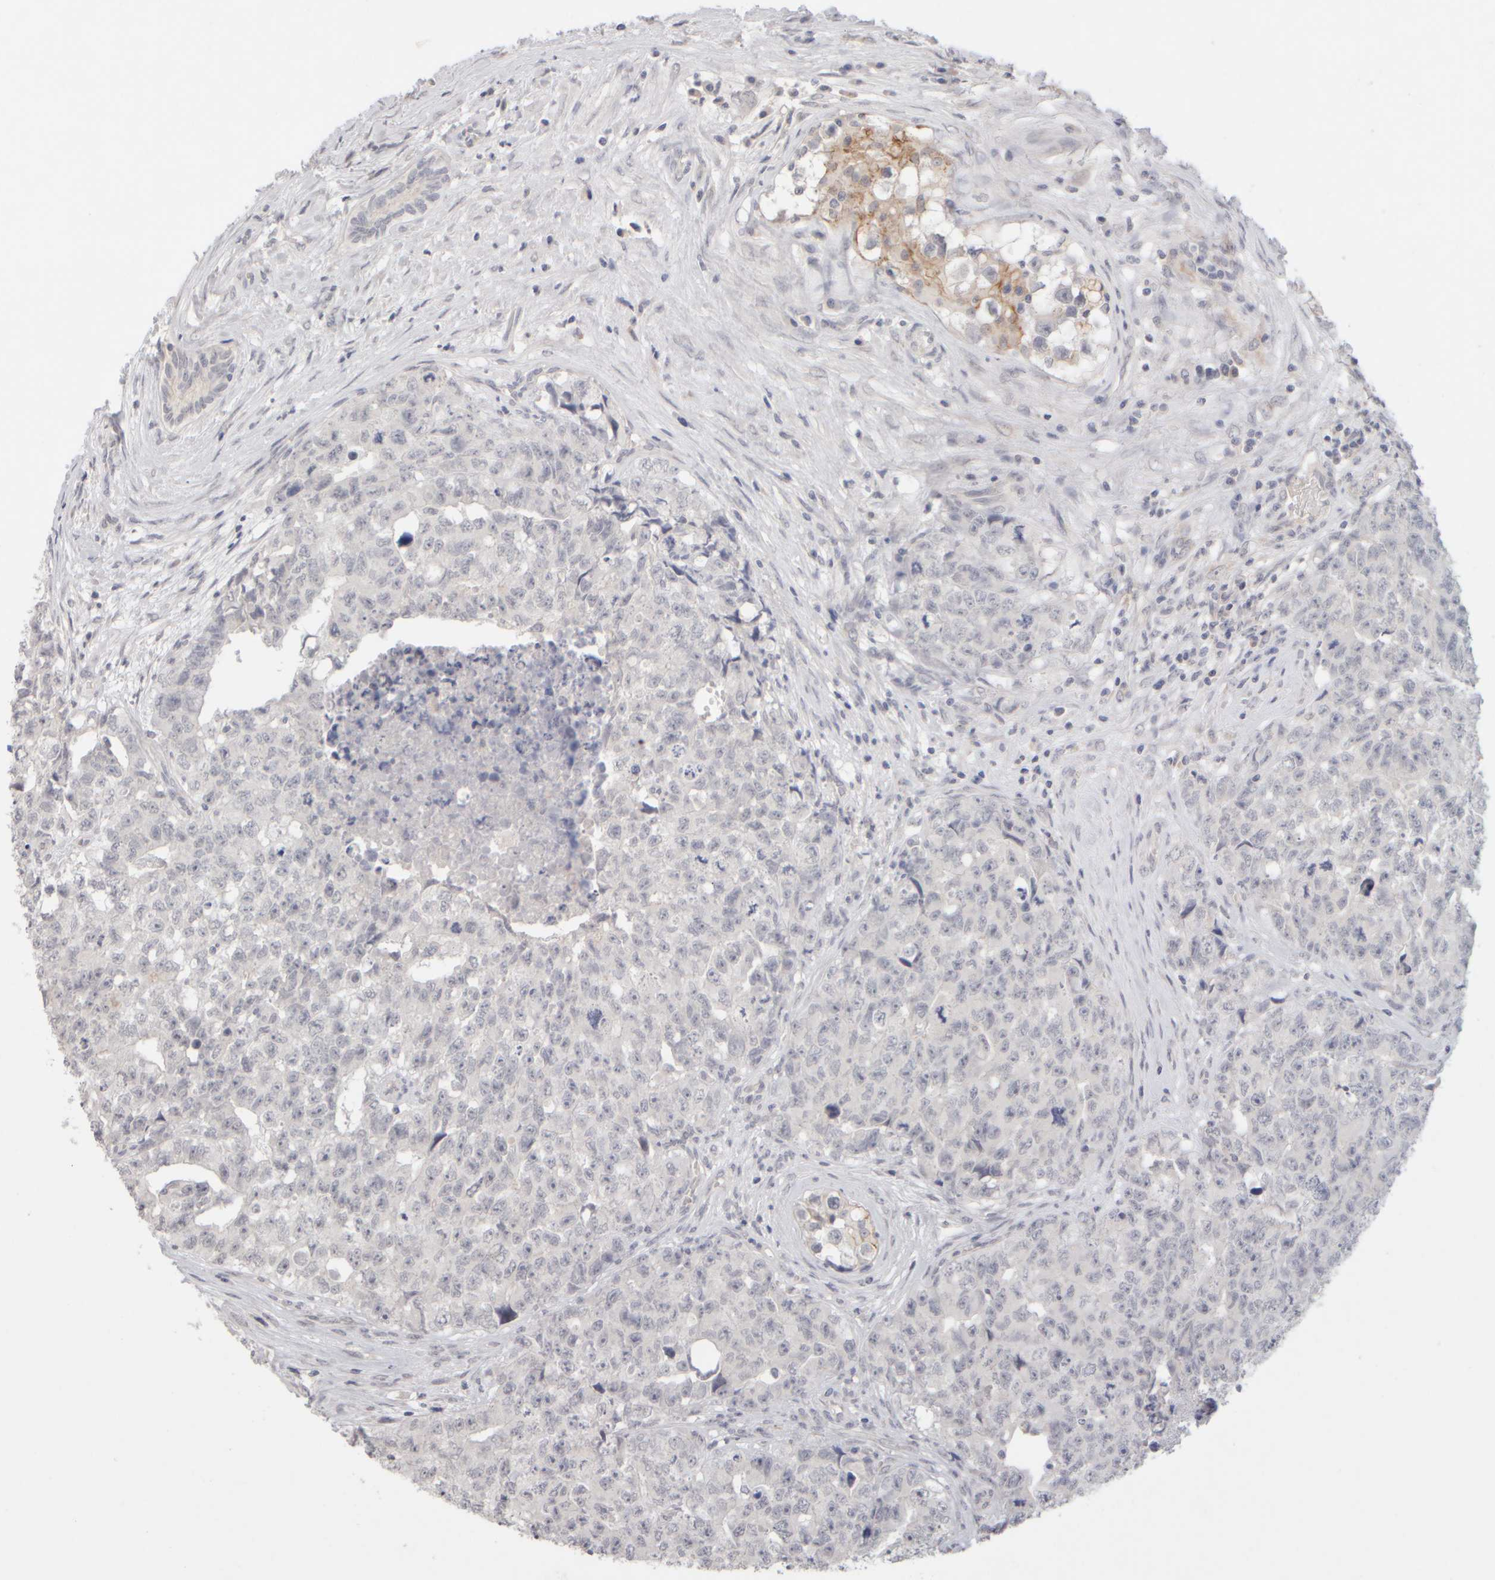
{"staining": {"intensity": "negative", "quantity": "none", "location": "none"}, "tissue": "testis cancer", "cell_type": "Tumor cells", "image_type": "cancer", "snomed": [{"axis": "morphology", "description": "Carcinoma, Embryonal, NOS"}, {"axis": "topography", "description": "Testis"}], "caption": "Protein analysis of testis embryonal carcinoma exhibits no significant expression in tumor cells.", "gene": "ZNF112", "patient": {"sex": "male", "age": 28}}